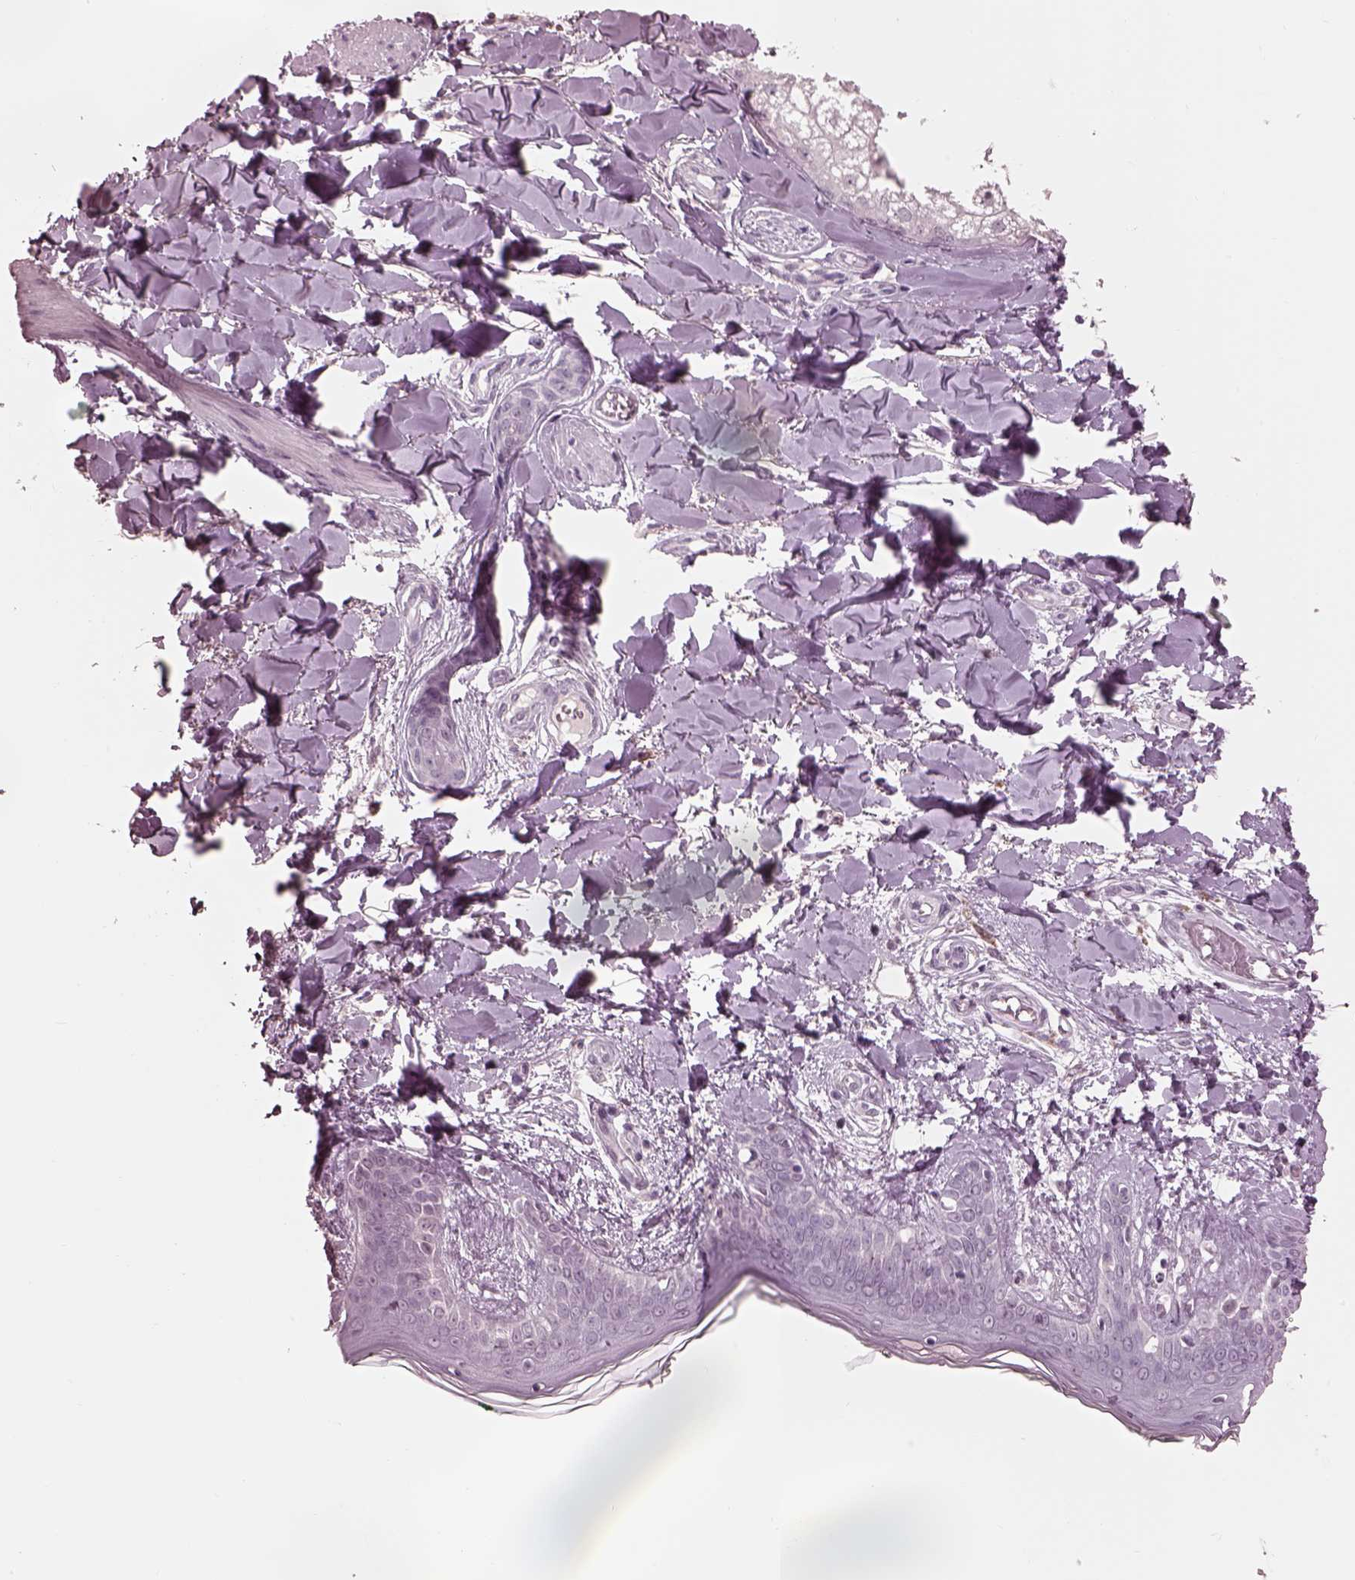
{"staining": {"intensity": "negative", "quantity": "none", "location": "none"}, "tissue": "skin", "cell_type": "Fibroblasts", "image_type": "normal", "snomed": [{"axis": "morphology", "description": "Normal tissue, NOS"}, {"axis": "topography", "description": "Skin"}], "caption": "An IHC micrograph of unremarkable skin is shown. There is no staining in fibroblasts of skin. (DAB immunohistochemistry with hematoxylin counter stain).", "gene": "GARIN4", "patient": {"sex": "female", "age": 34}}